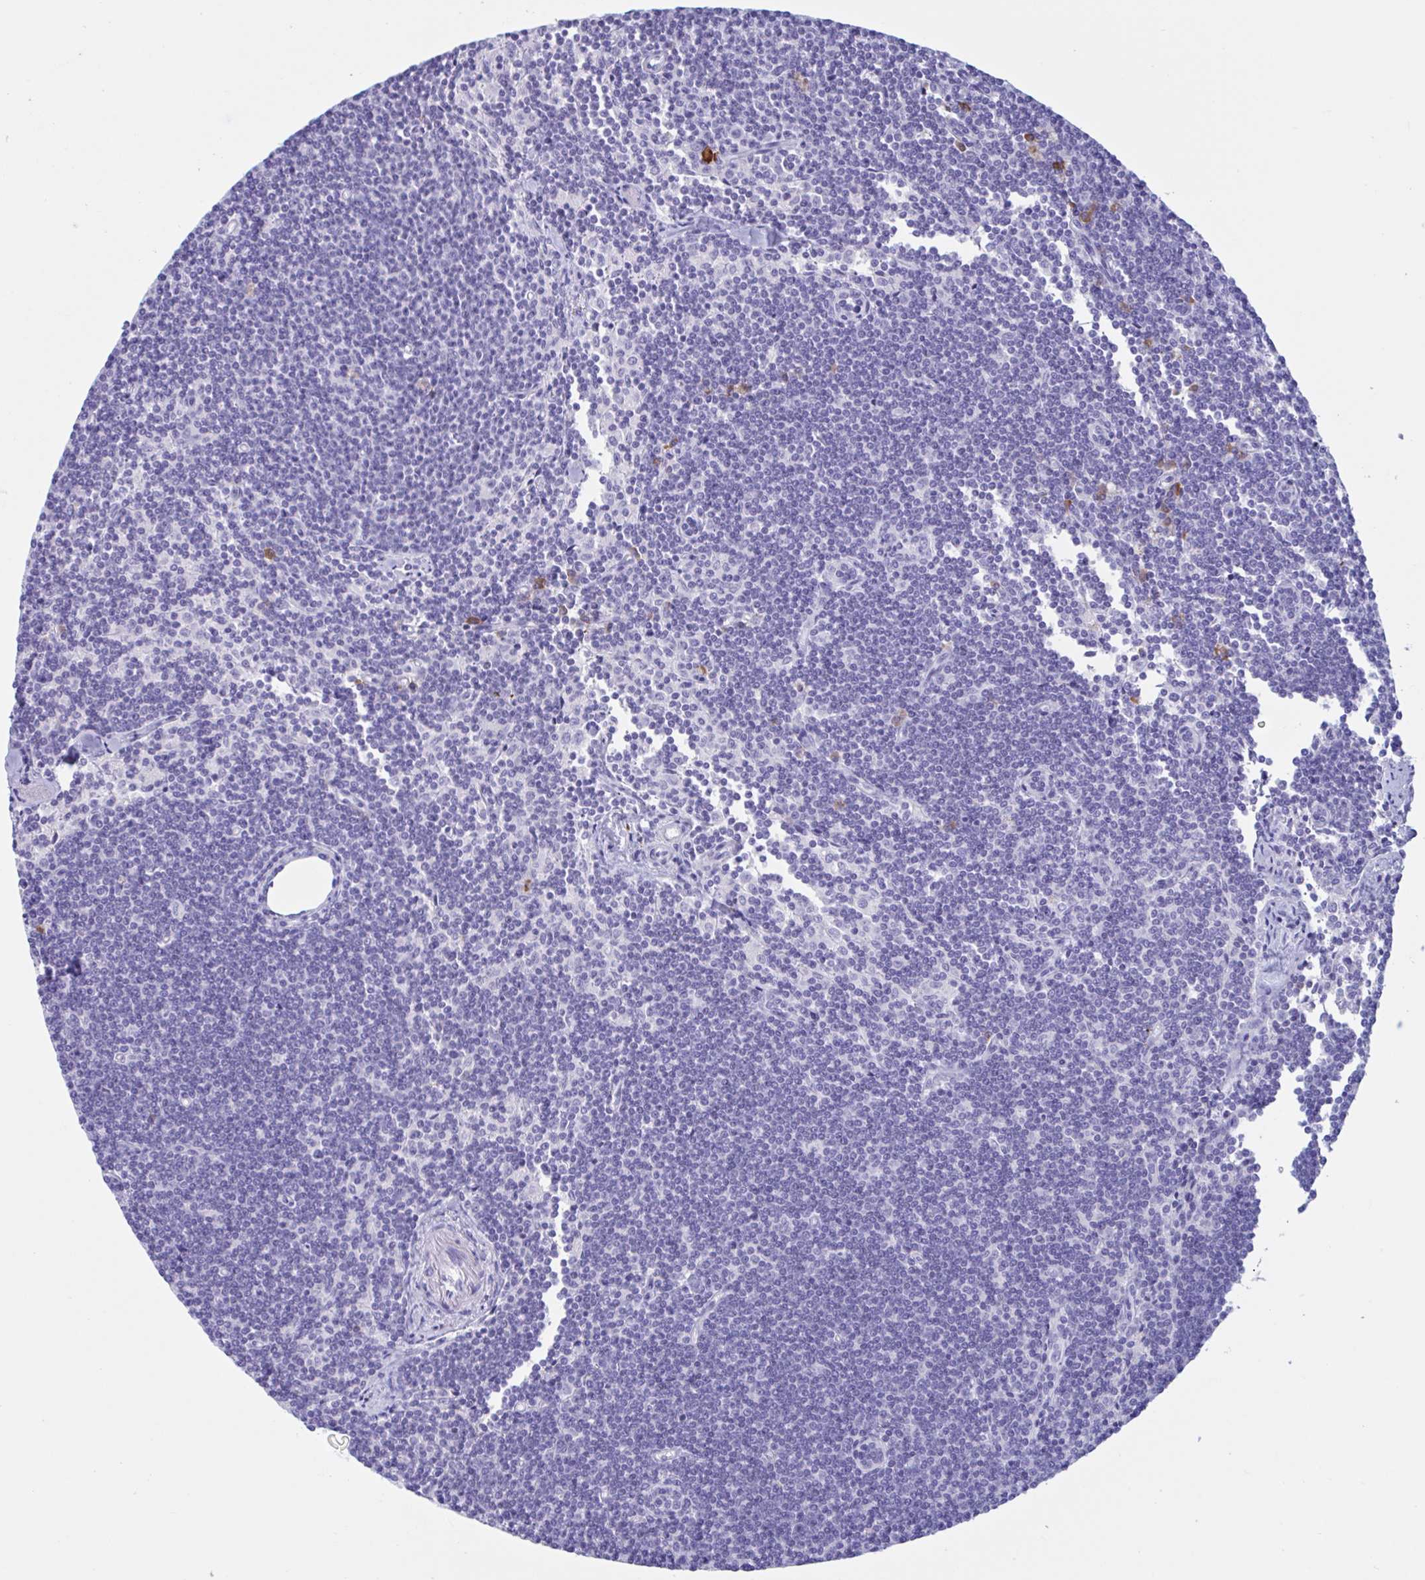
{"staining": {"intensity": "negative", "quantity": "none", "location": "none"}, "tissue": "lymphoma", "cell_type": "Tumor cells", "image_type": "cancer", "snomed": [{"axis": "morphology", "description": "Malignant lymphoma, non-Hodgkin's type, Low grade"}, {"axis": "topography", "description": "Lymph node"}], "caption": "IHC image of neoplastic tissue: low-grade malignant lymphoma, non-Hodgkin's type stained with DAB exhibits no significant protein staining in tumor cells.", "gene": "MS4A14", "patient": {"sex": "female", "age": 73}}